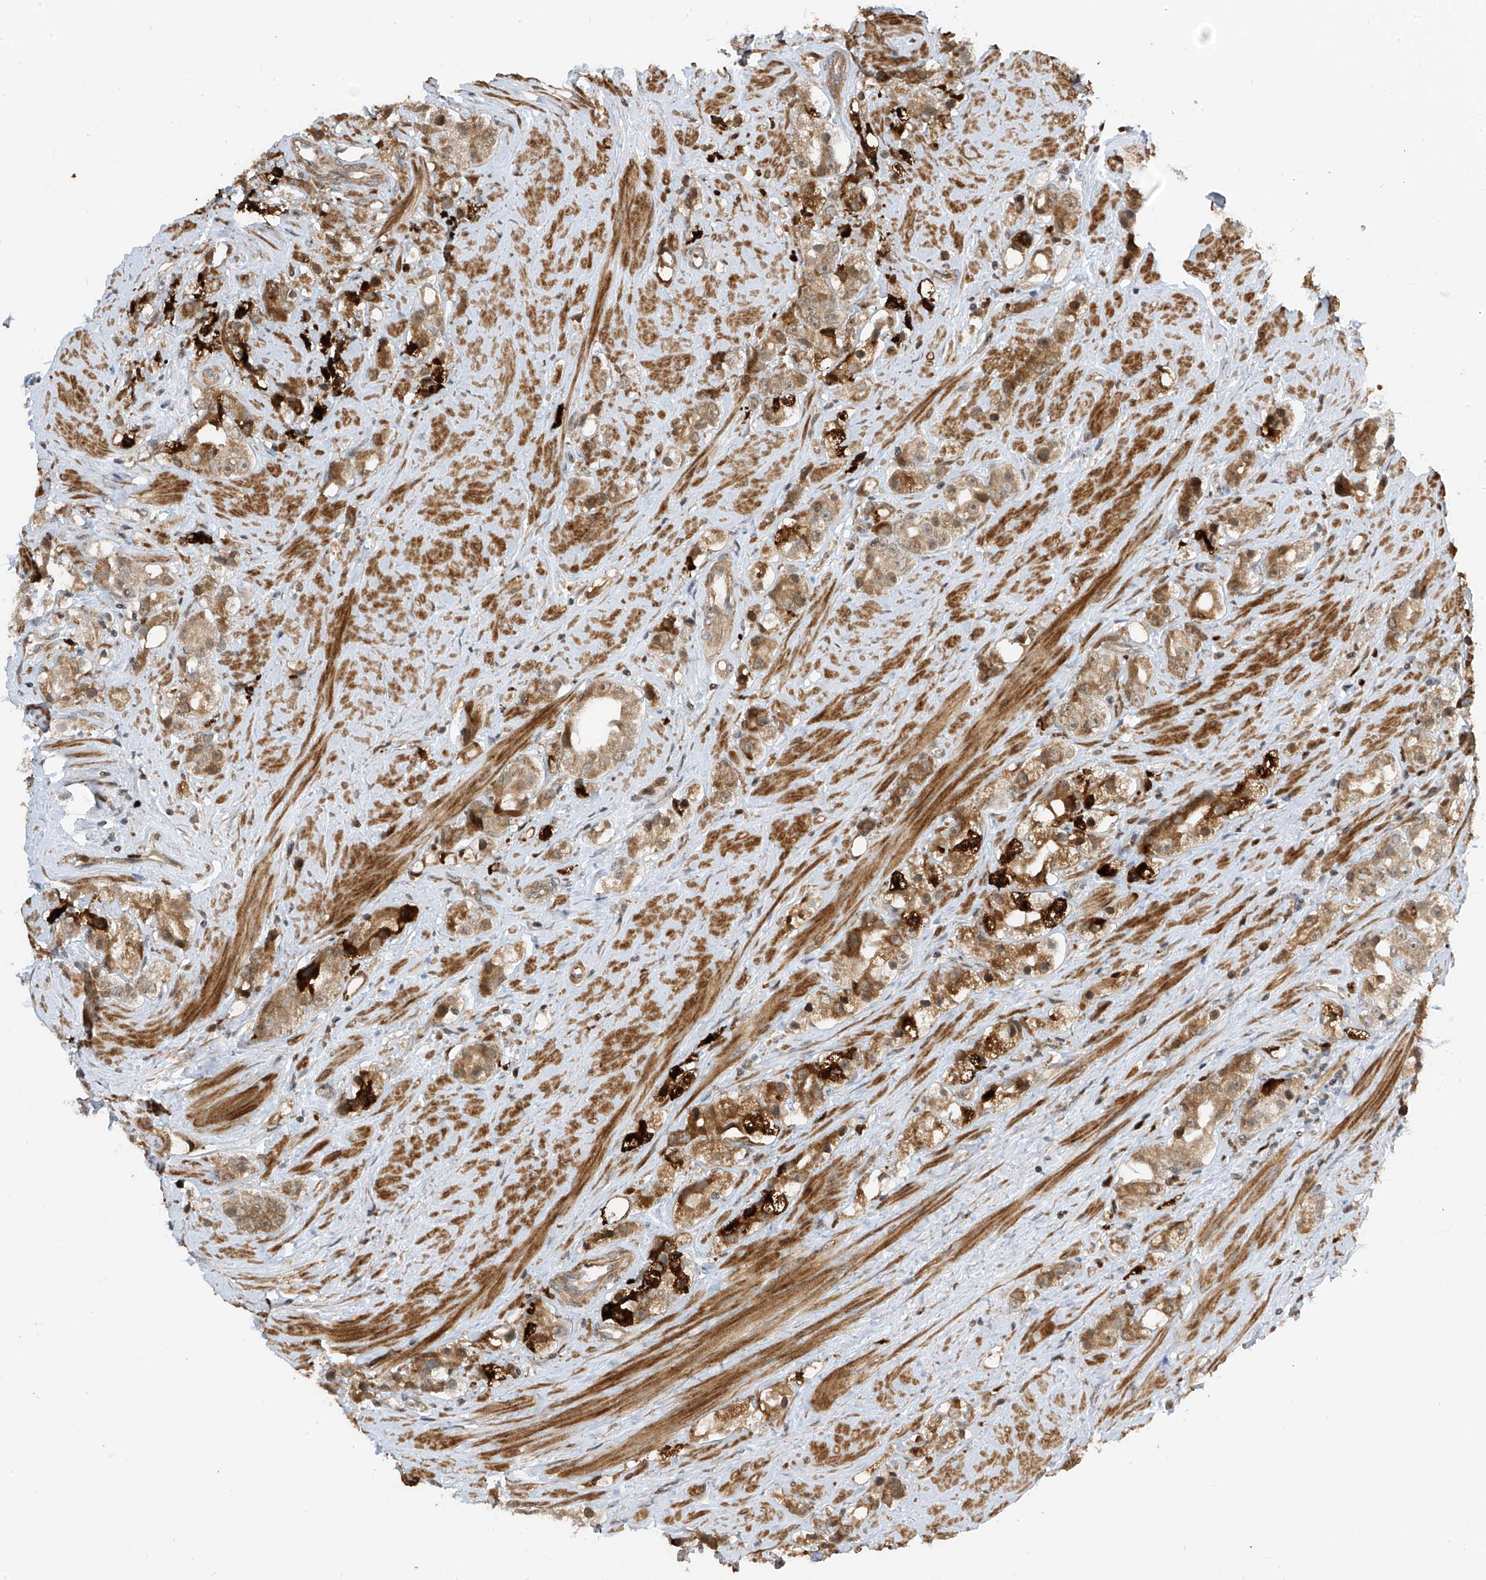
{"staining": {"intensity": "moderate", "quantity": ">75%", "location": "cytoplasmic/membranous"}, "tissue": "prostate cancer", "cell_type": "Tumor cells", "image_type": "cancer", "snomed": [{"axis": "morphology", "description": "Adenocarcinoma, NOS"}, {"axis": "topography", "description": "Prostate"}], "caption": "The immunohistochemical stain labels moderate cytoplasmic/membranous positivity in tumor cells of prostate cancer tissue. (Stains: DAB (3,3'-diaminobenzidine) in brown, nuclei in blue, Microscopy: brightfield microscopy at high magnification).", "gene": "ATAD2B", "patient": {"sex": "male", "age": 79}}